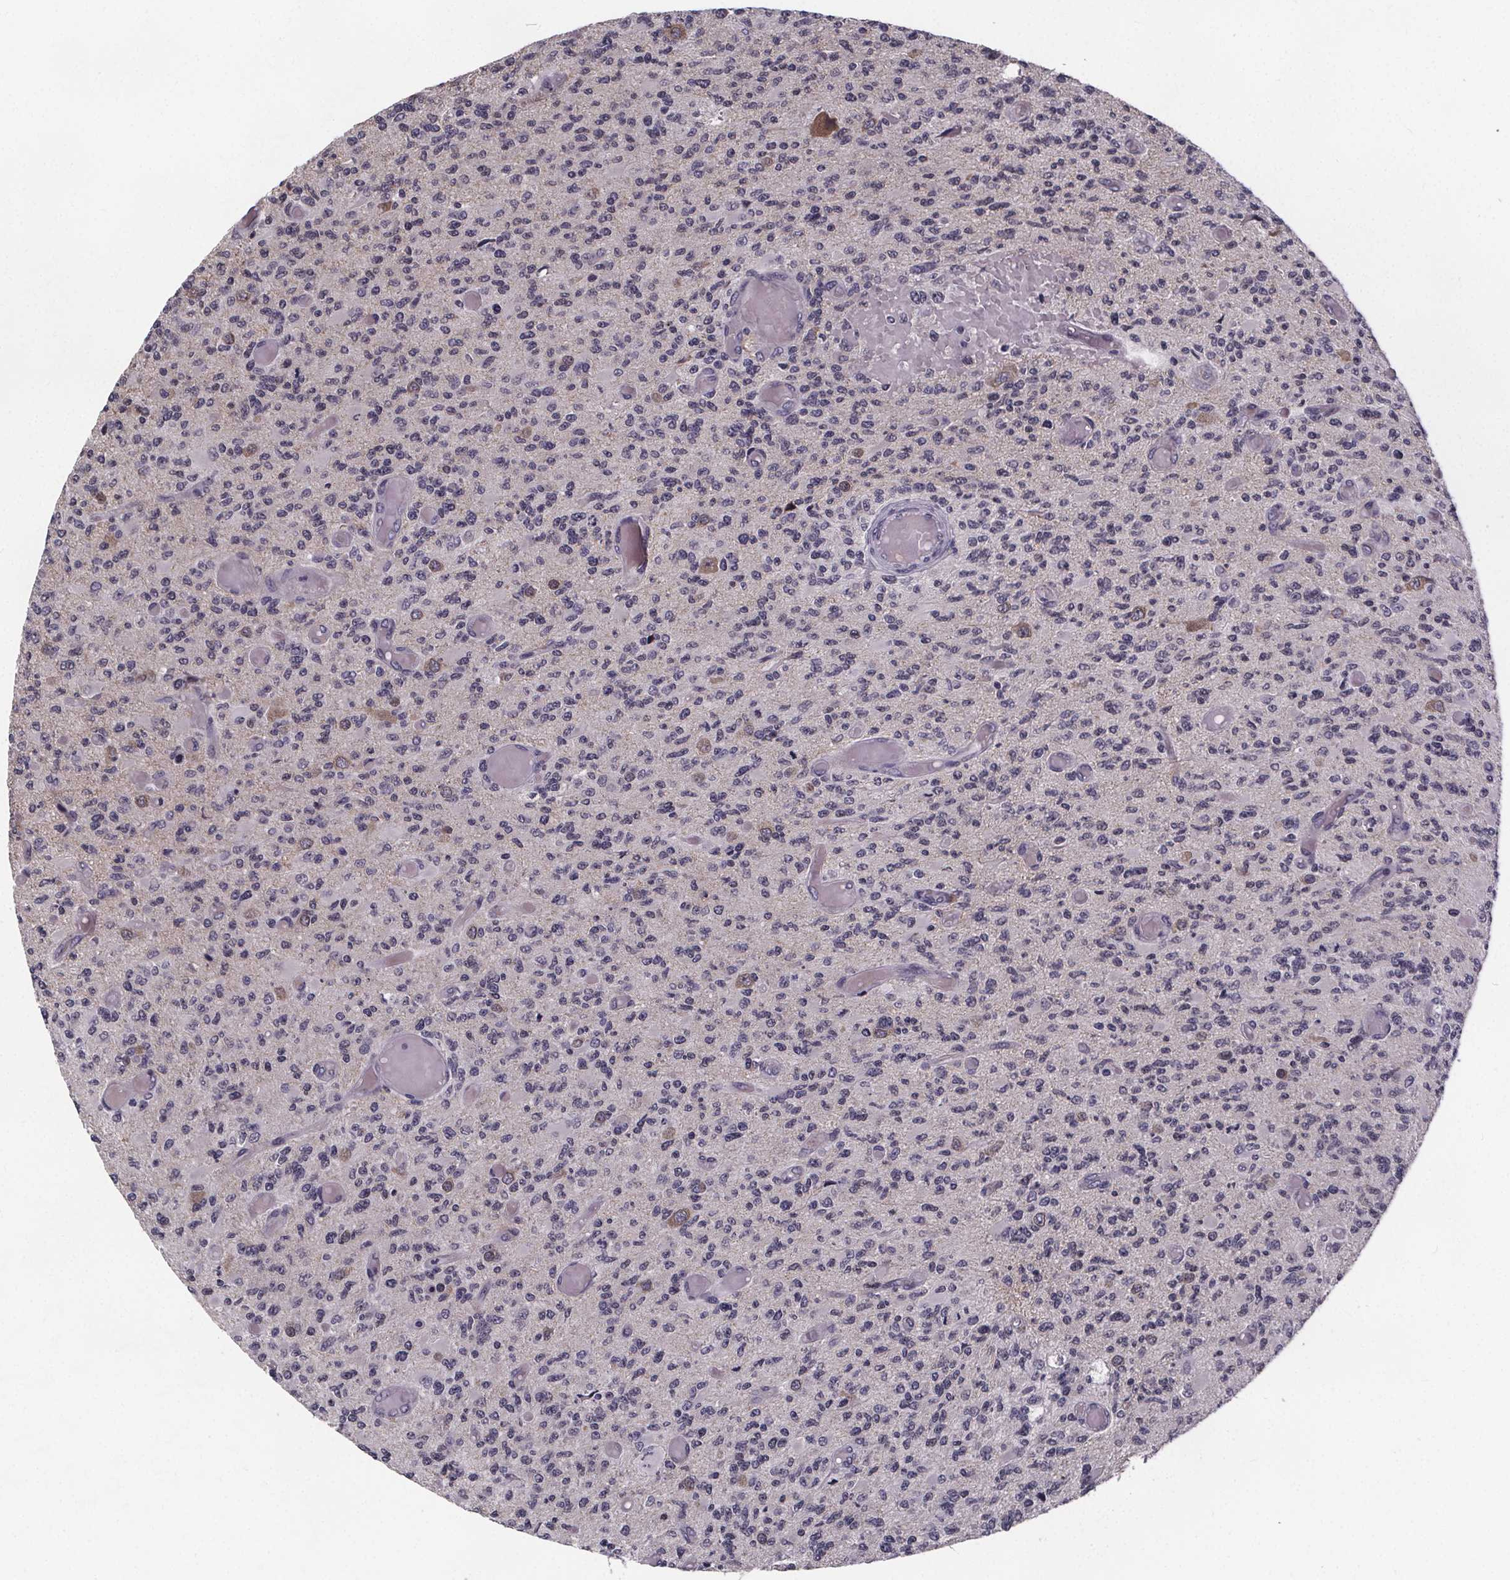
{"staining": {"intensity": "negative", "quantity": "none", "location": "none"}, "tissue": "glioma", "cell_type": "Tumor cells", "image_type": "cancer", "snomed": [{"axis": "morphology", "description": "Glioma, malignant, High grade"}, {"axis": "topography", "description": "Brain"}], "caption": "The histopathology image displays no staining of tumor cells in malignant high-grade glioma.", "gene": "FAM181B", "patient": {"sex": "female", "age": 63}}